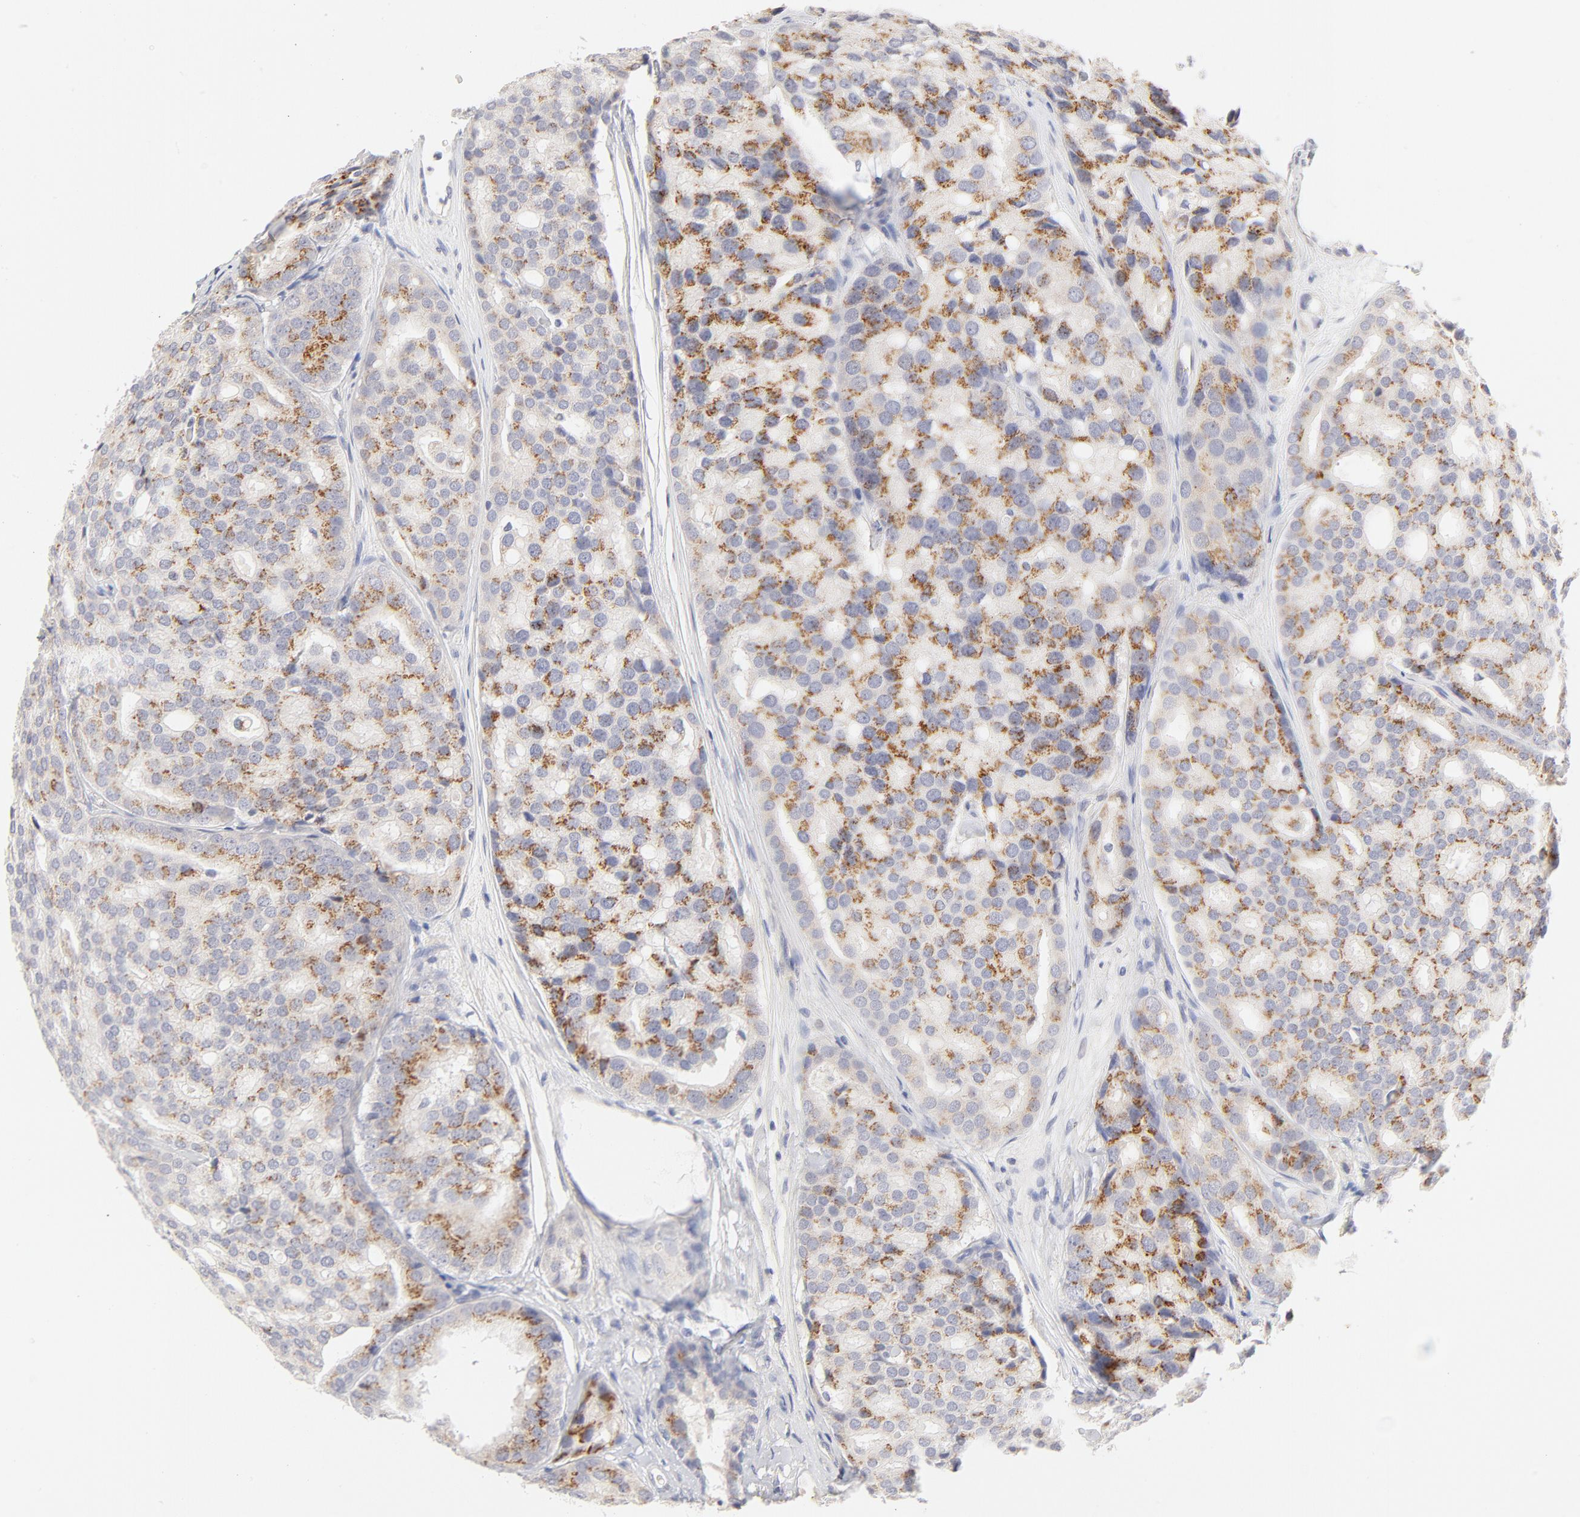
{"staining": {"intensity": "moderate", "quantity": "25%-75%", "location": "cytoplasmic/membranous"}, "tissue": "prostate cancer", "cell_type": "Tumor cells", "image_type": "cancer", "snomed": [{"axis": "morphology", "description": "Adenocarcinoma, High grade"}, {"axis": "topography", "description": "Prostate"}], "caption": "Prostate high-grade adenocarcinoma stained for a protein exhibits moderate cytoplasmic/membranous positivity in tumor cells.", "gene": "NKX2-2", "patient": {"sex": "male", "age": 64}}